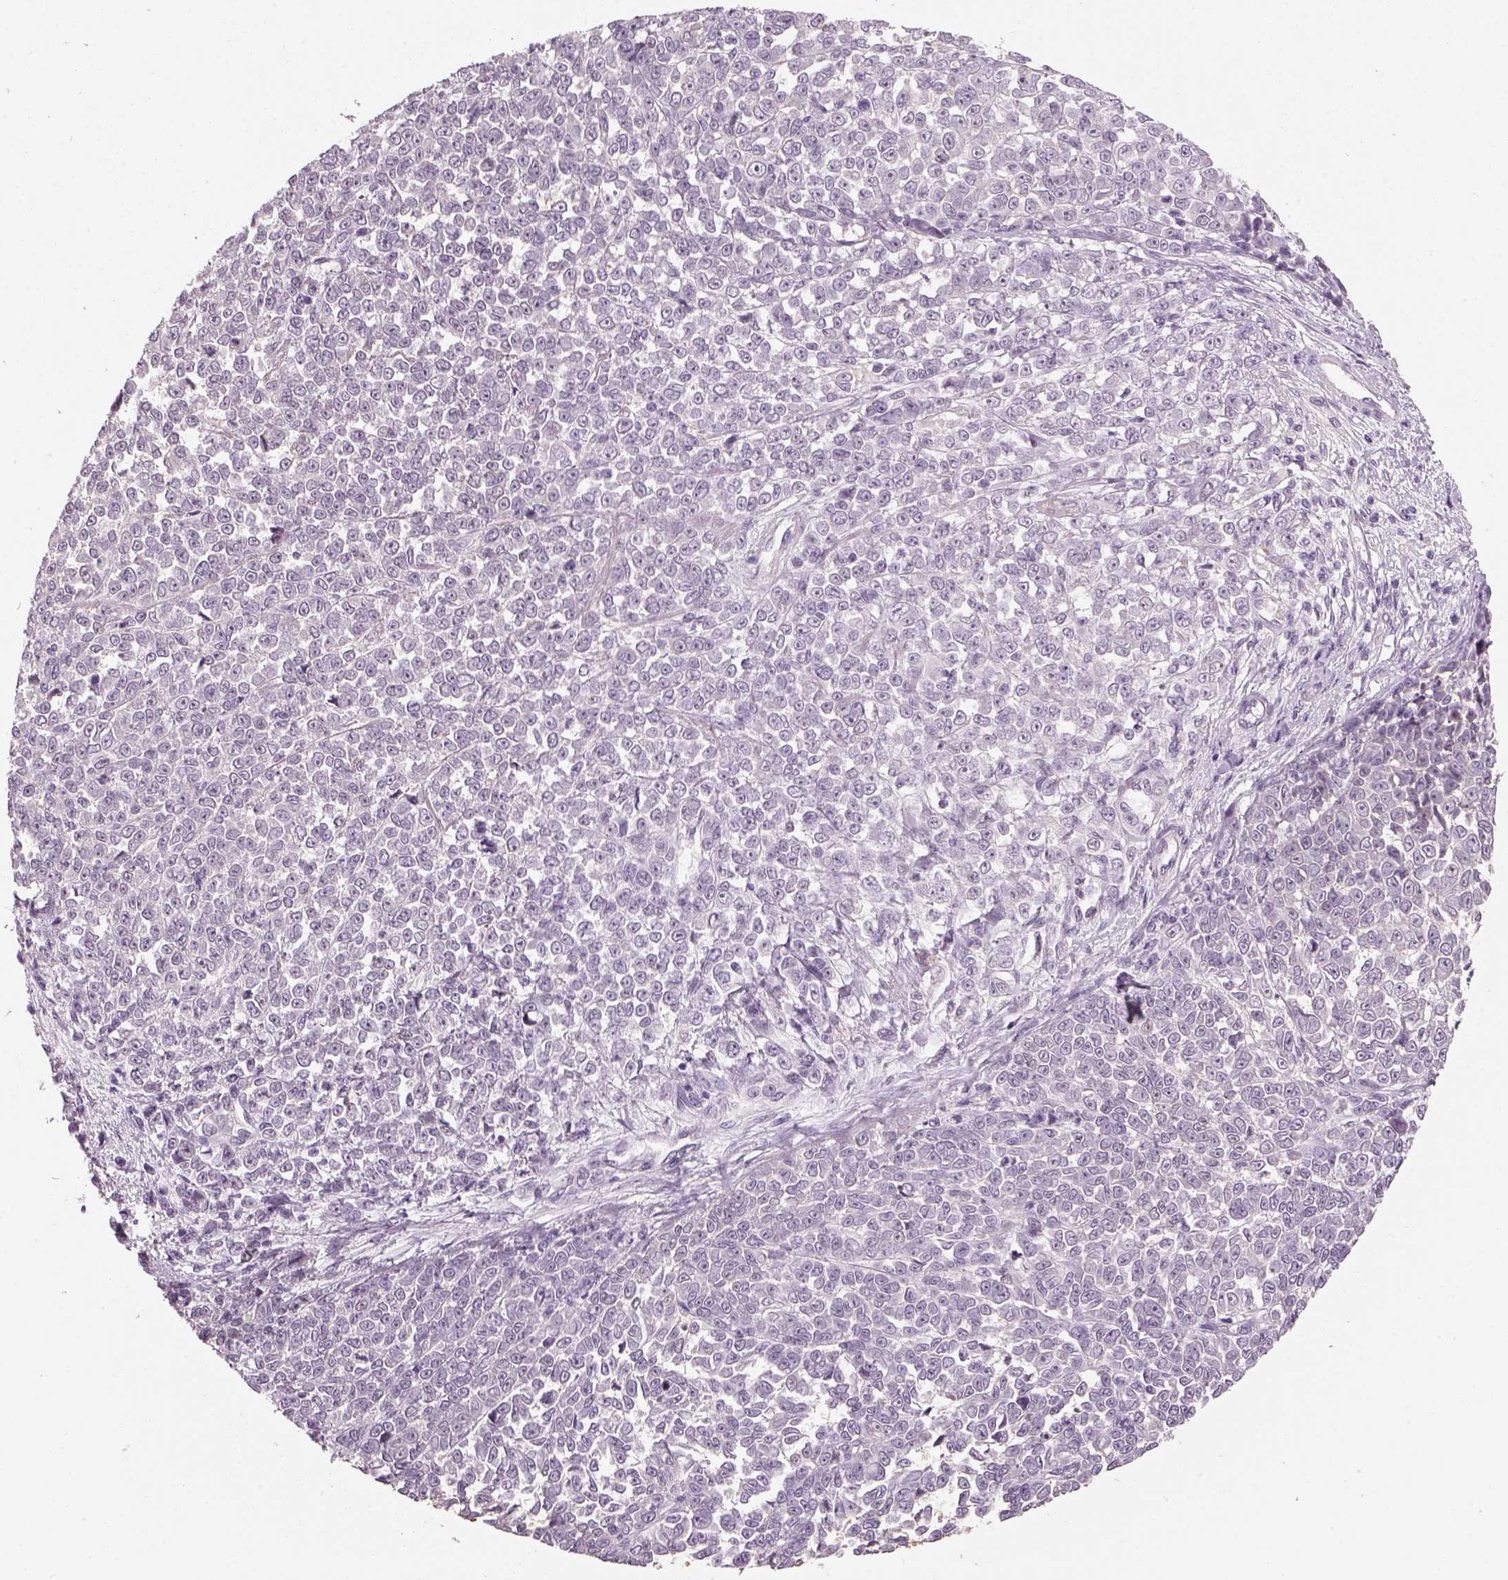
{"staining": {"intensity": "negative", "quantity": "none", "location": "none"}, "tissue": "melanoma", "cell_type": "Tumor cells", "image_type": "cancer", "snomed": [{"axis": "morphology", "description": "Malignant melanoma, NOS"}, {"axis": "topography", "description": "Skin"}], "caption": "IHC of human malignant melanoma exhibits no staining in tumor cells.", "gene": "GDNF", "patient": {"sex": "female", "age": 95}}